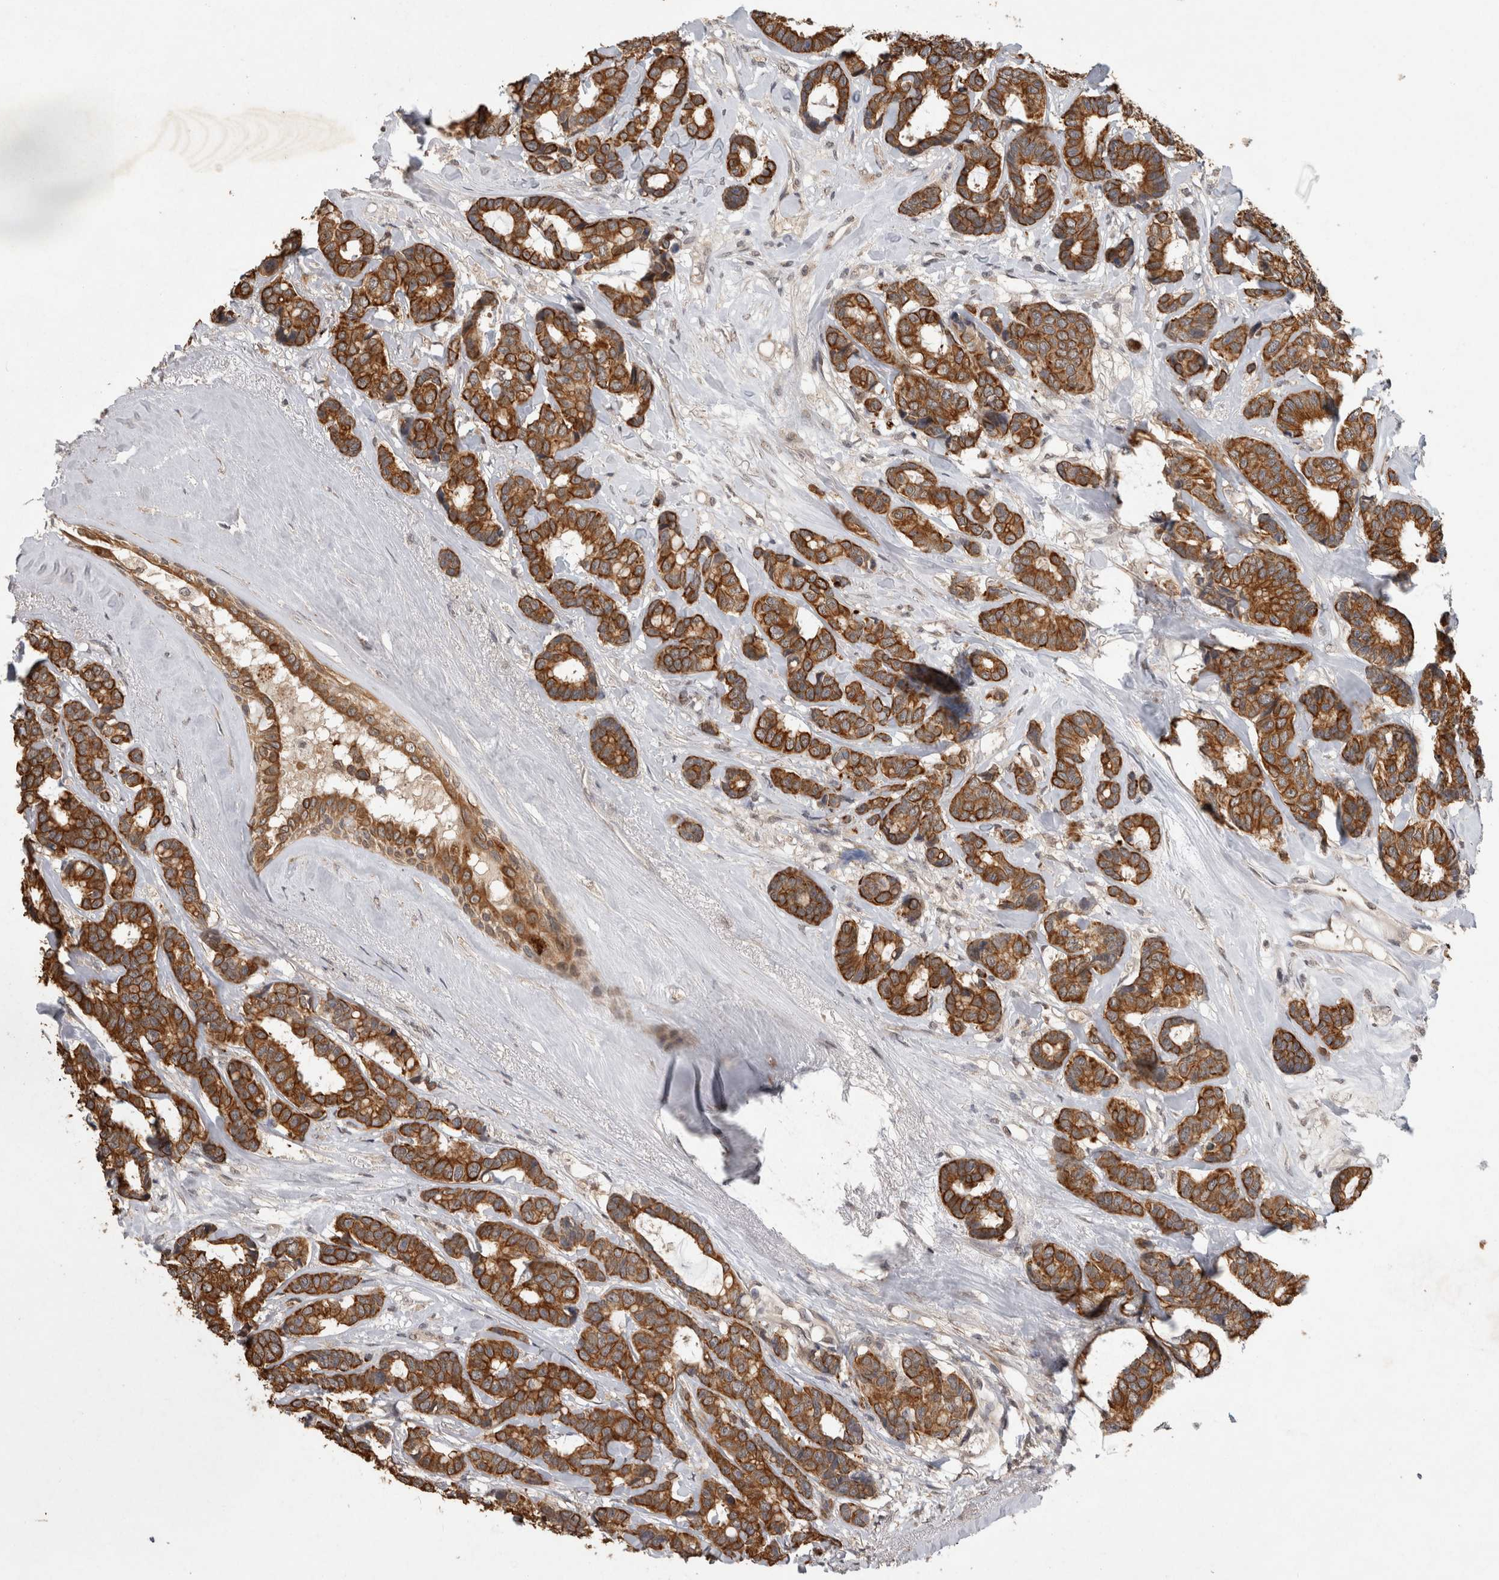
{"staining": {"intensity": "strong", "quantity": ">75%", "location": "cytoplasmic/membranous"}, "tissue": "breast cancer", "cell_type": "Tumor cells", "image_type": "cancer", "snomed": [{"axis": "morphology", "description": "Duct carcinoma"}, {"axis": "topography", "description": "Breast"}], "caption": "A high-resolution micrograph shows immunohistochemistry (IHC) staining of breast cancer, which exhibits strong cytoplasmic/membranous positivity in approximately >75% of tumor cells. (DAB IHC, brown staining for protein, blue staining for nuclei).", "gene": "RHPN1", "patient": {"sex": "female", "age": 87}}